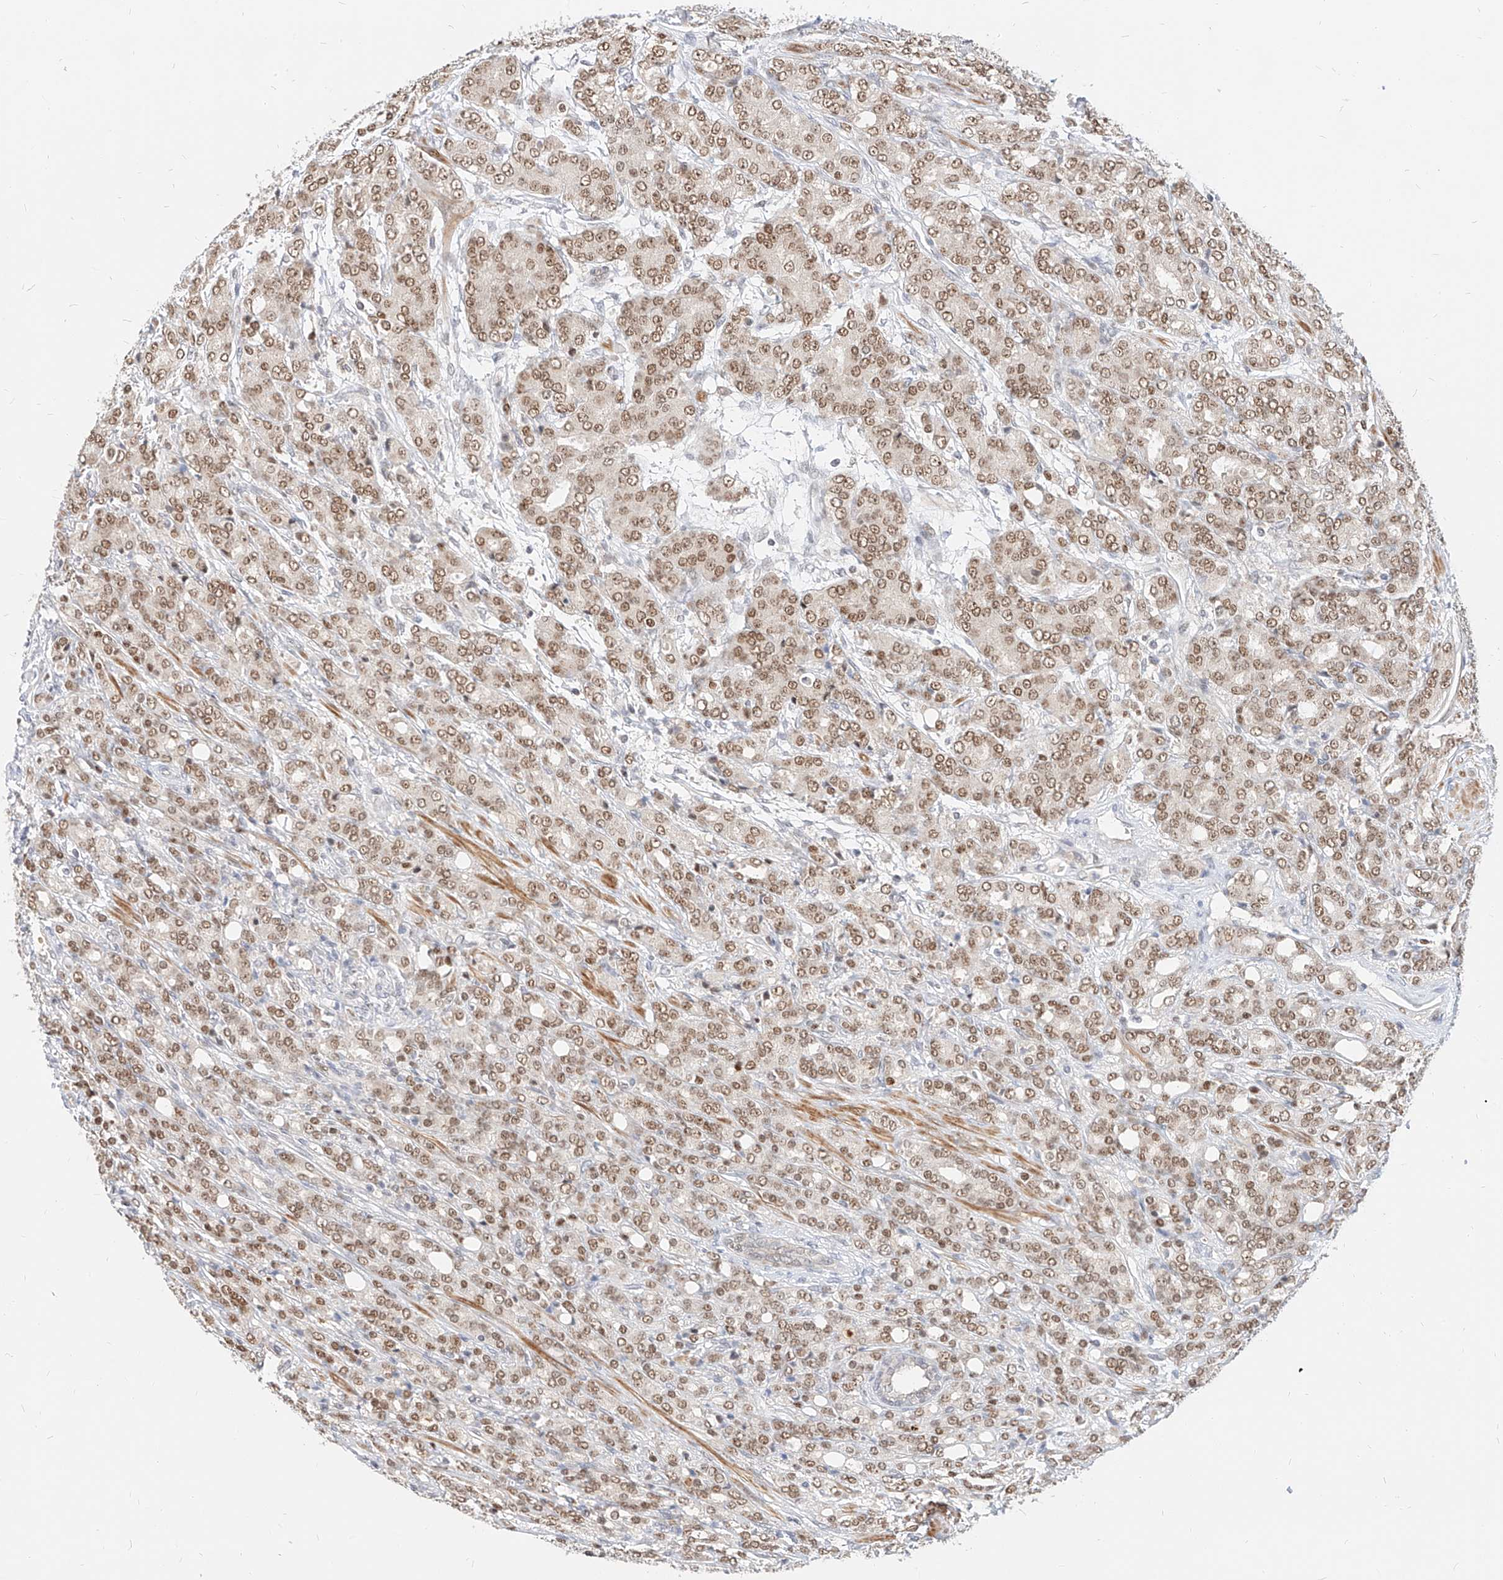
{"staining": {"intensity": "moderate", "quantity": ">75%", "location": "nuclear"}, "tissue": "prostate cancer", "cell_type": "Tumor cells", "image_type": "cancer", "snomed": [{"axis": "morphology", "description": "Adenocarcinoma, High grade"}, {"axis": "topography", "description": "Prostate"}], "caption": "About >75% of tumor cells in prostate cancer (high-grade adenocarcinoma) demonstrate moderate nuclear protein staining as visualized by brown immunohistochemical staining.", "gene": "CBX8", "patient": {"sex": "male", "age": 62}}